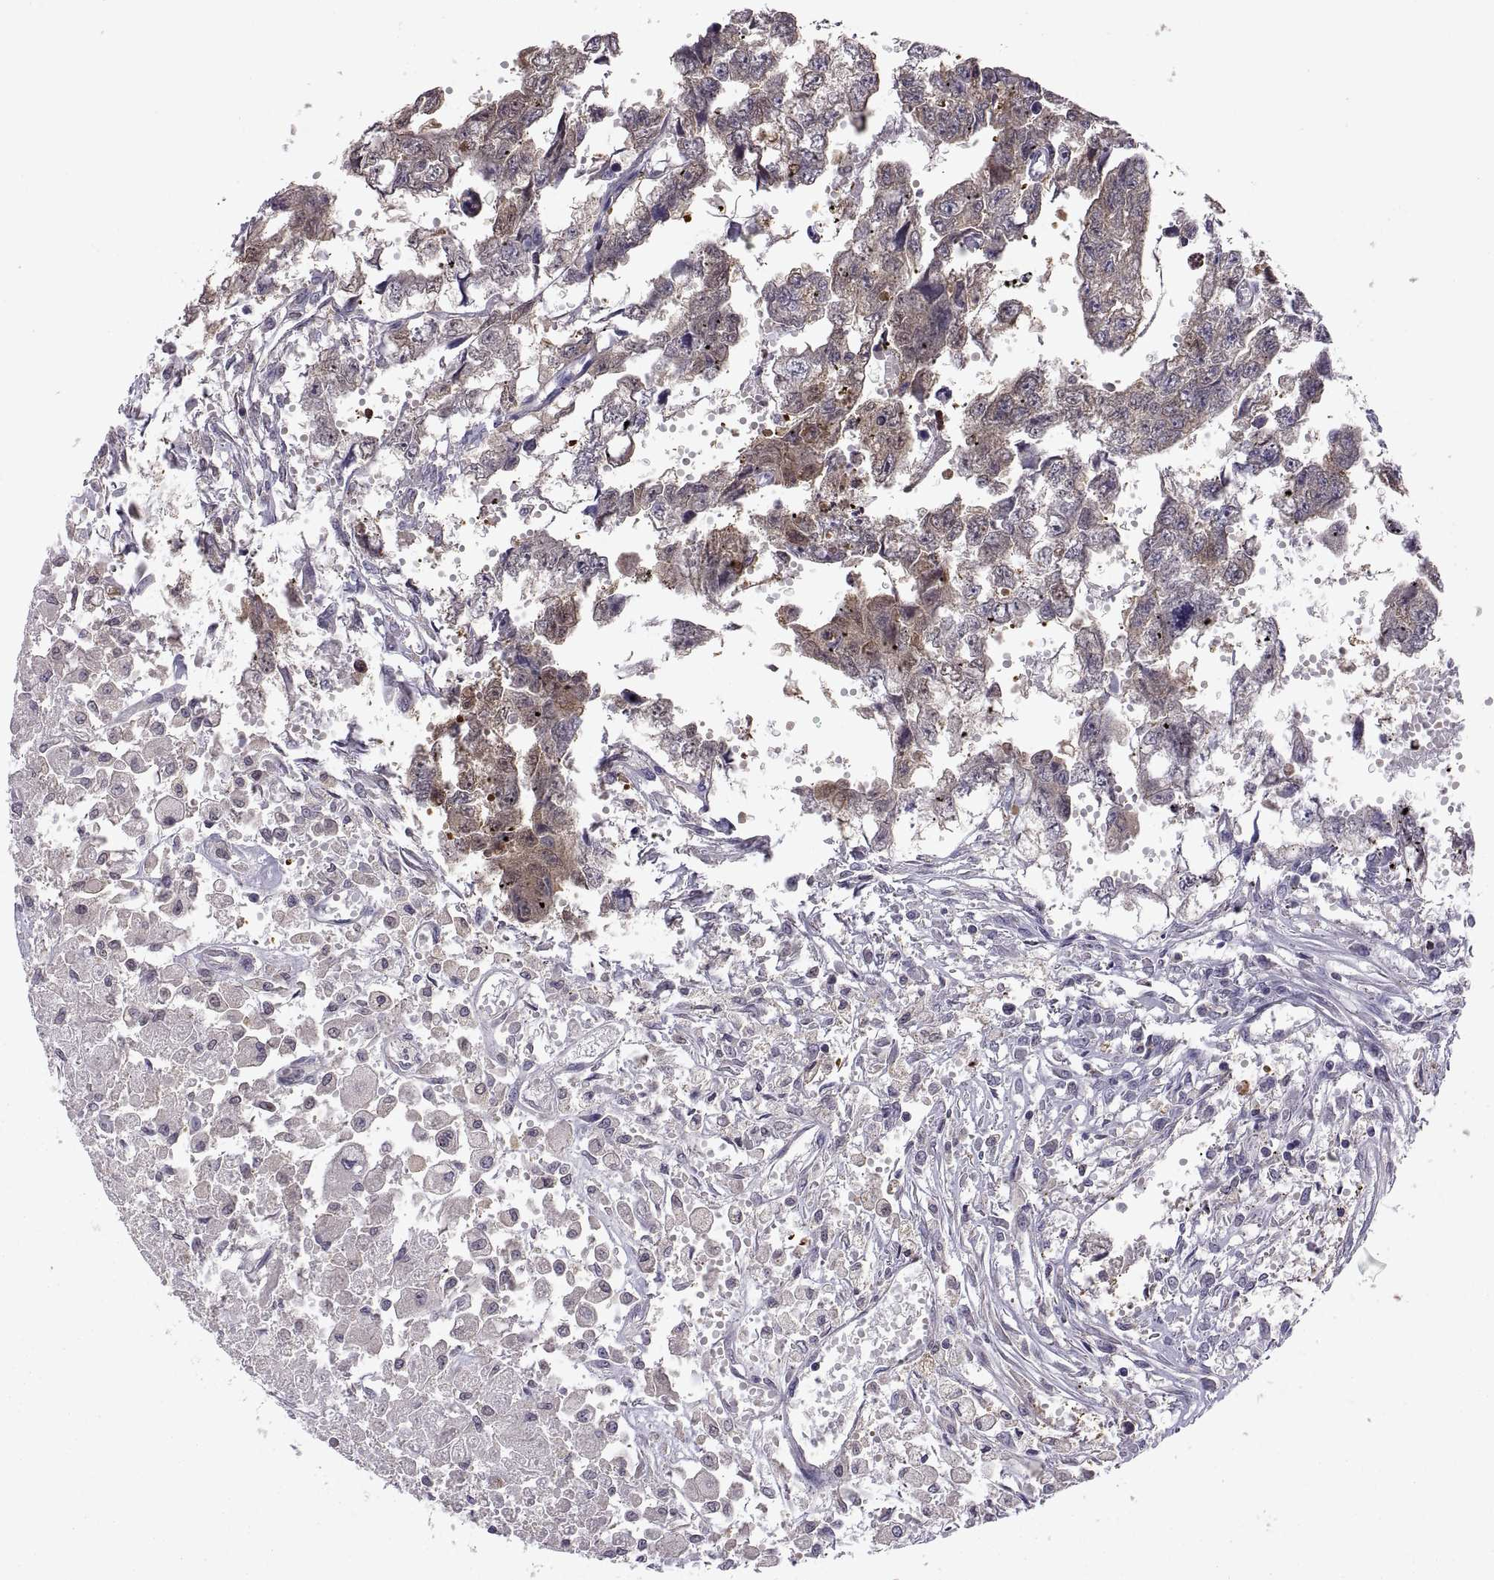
{"staining": {"intensity": "weak", "quantity": "25%-75%", "location": "cytoplasmic/membranous"}, "tissue": "testis cancer", "cell_type": "Tumor cells", "image_type": "cancer", "snomed": [{"axis": "morphology", "description": "Carcinoma, Embryonal, NOS"}, {"axis": "morphology", "description": "Teratoma, malignant, NOS"}, {"axis": "topography", "description": "Testis"}], "caption": "IHC (DAB (3,3'-diaminobenzidine)) staining of testis cancer (embryonal carcinoma) shows weak cytoplasmic/membranous protein positivity in approximately 25%-75% of tumor cells.", "gene": "FGF9", "patient": {"sex": "male", "age": 44}}